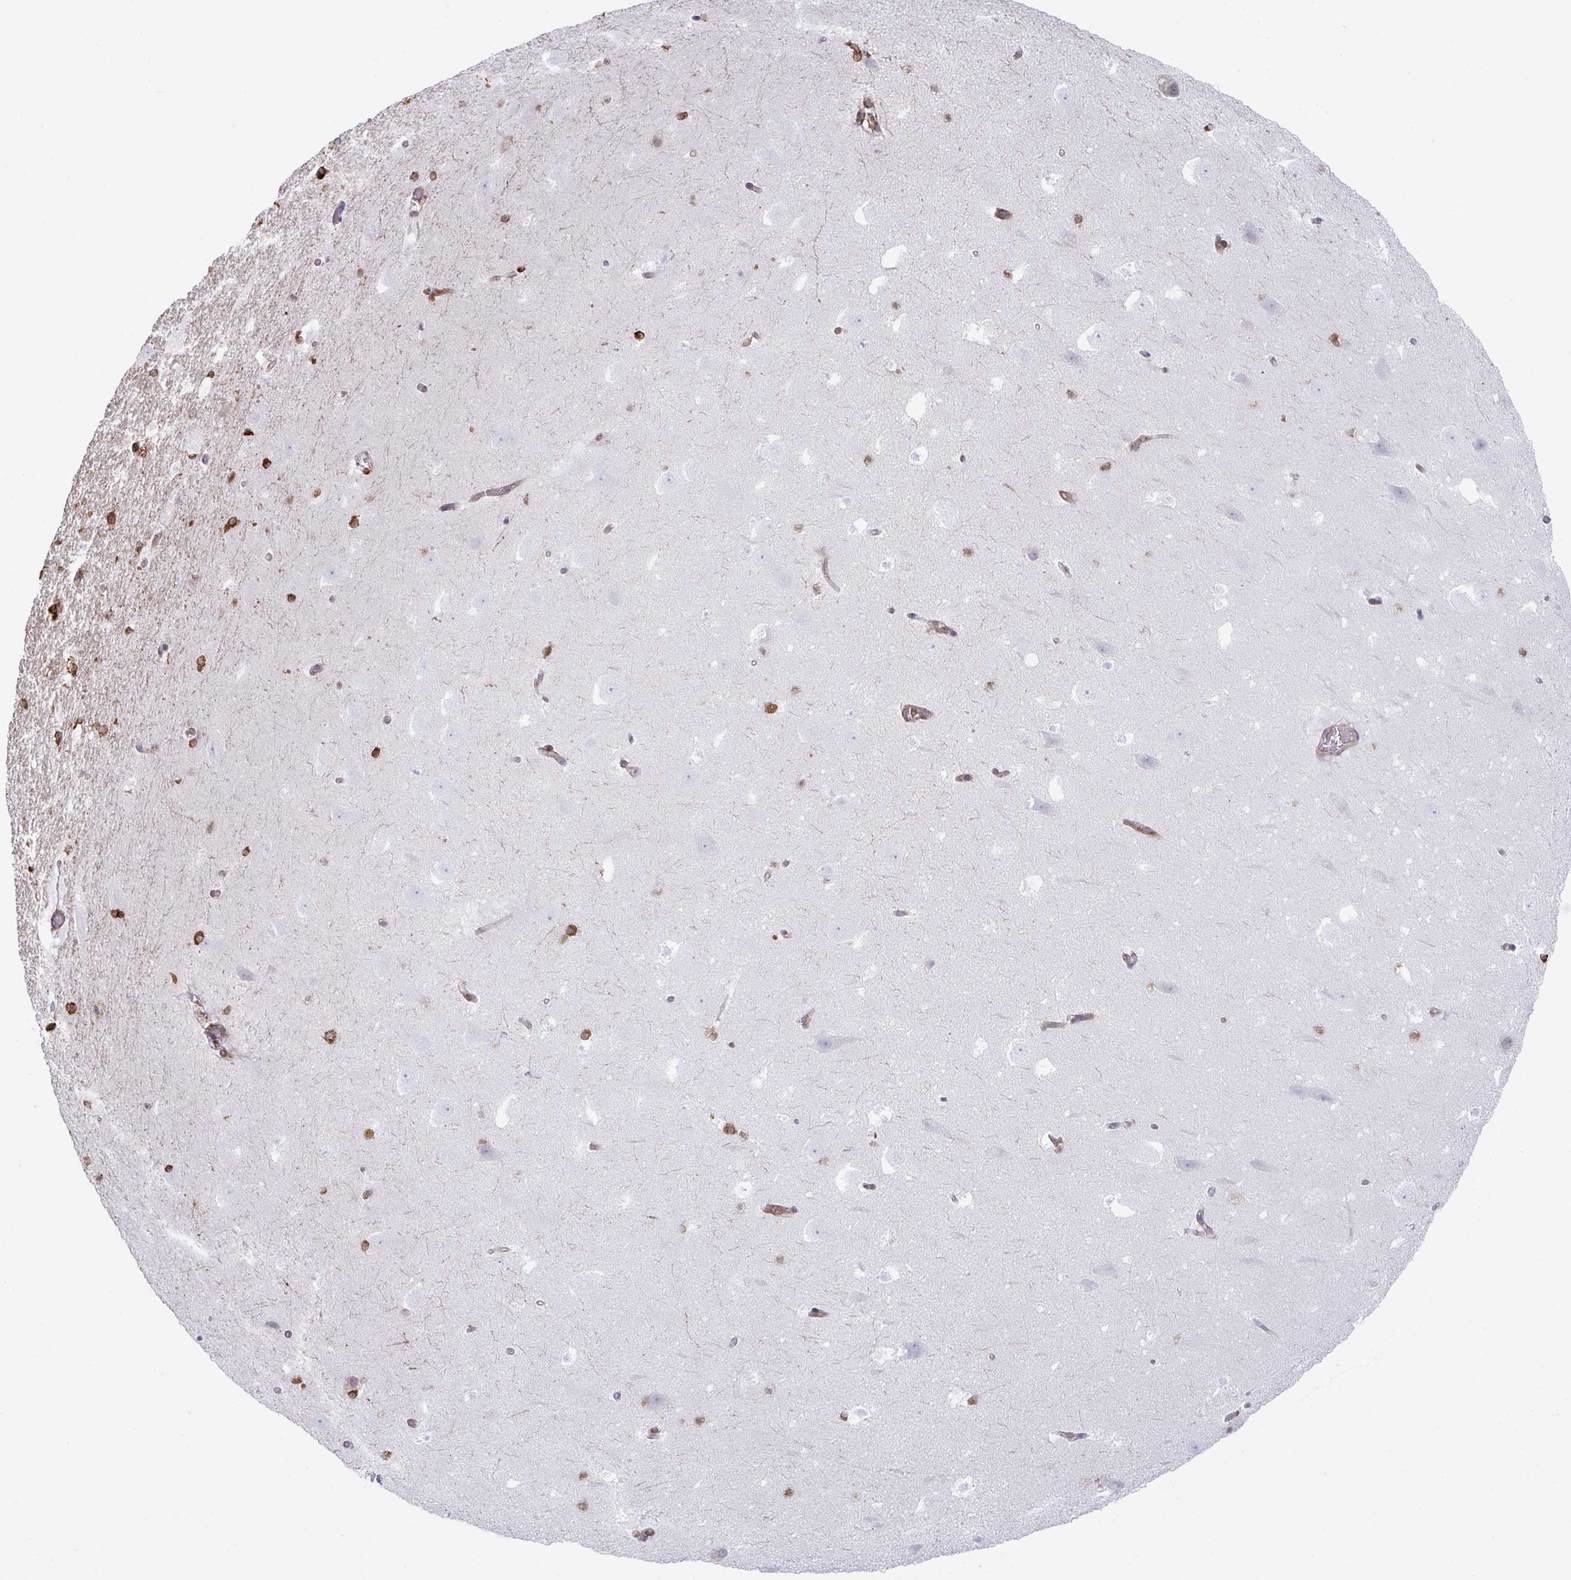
{"staining": {"intensity": "strong", "quantity": "<25%", "location": "cytoplasmic/membranous"}, "tissue": "hippocampus", "cell_type": "Glial cells", "image_type": "normal", "snomed": [{"axis": "morphology", "description": "Normal tissue, NOS"}, {"axis": "topography", "description": "Hippocampus"}], "caption": "An immunohistochemistry (IHC) photomicrograph of benign tissue is shown. Protein staining in brown shows strong cytoplasmic/membranous positivity in hippocampus within glial cells. Nuclei are stained in blue.", "gene": "WNK1", "patient": {"sex": "female", "age": 42}}